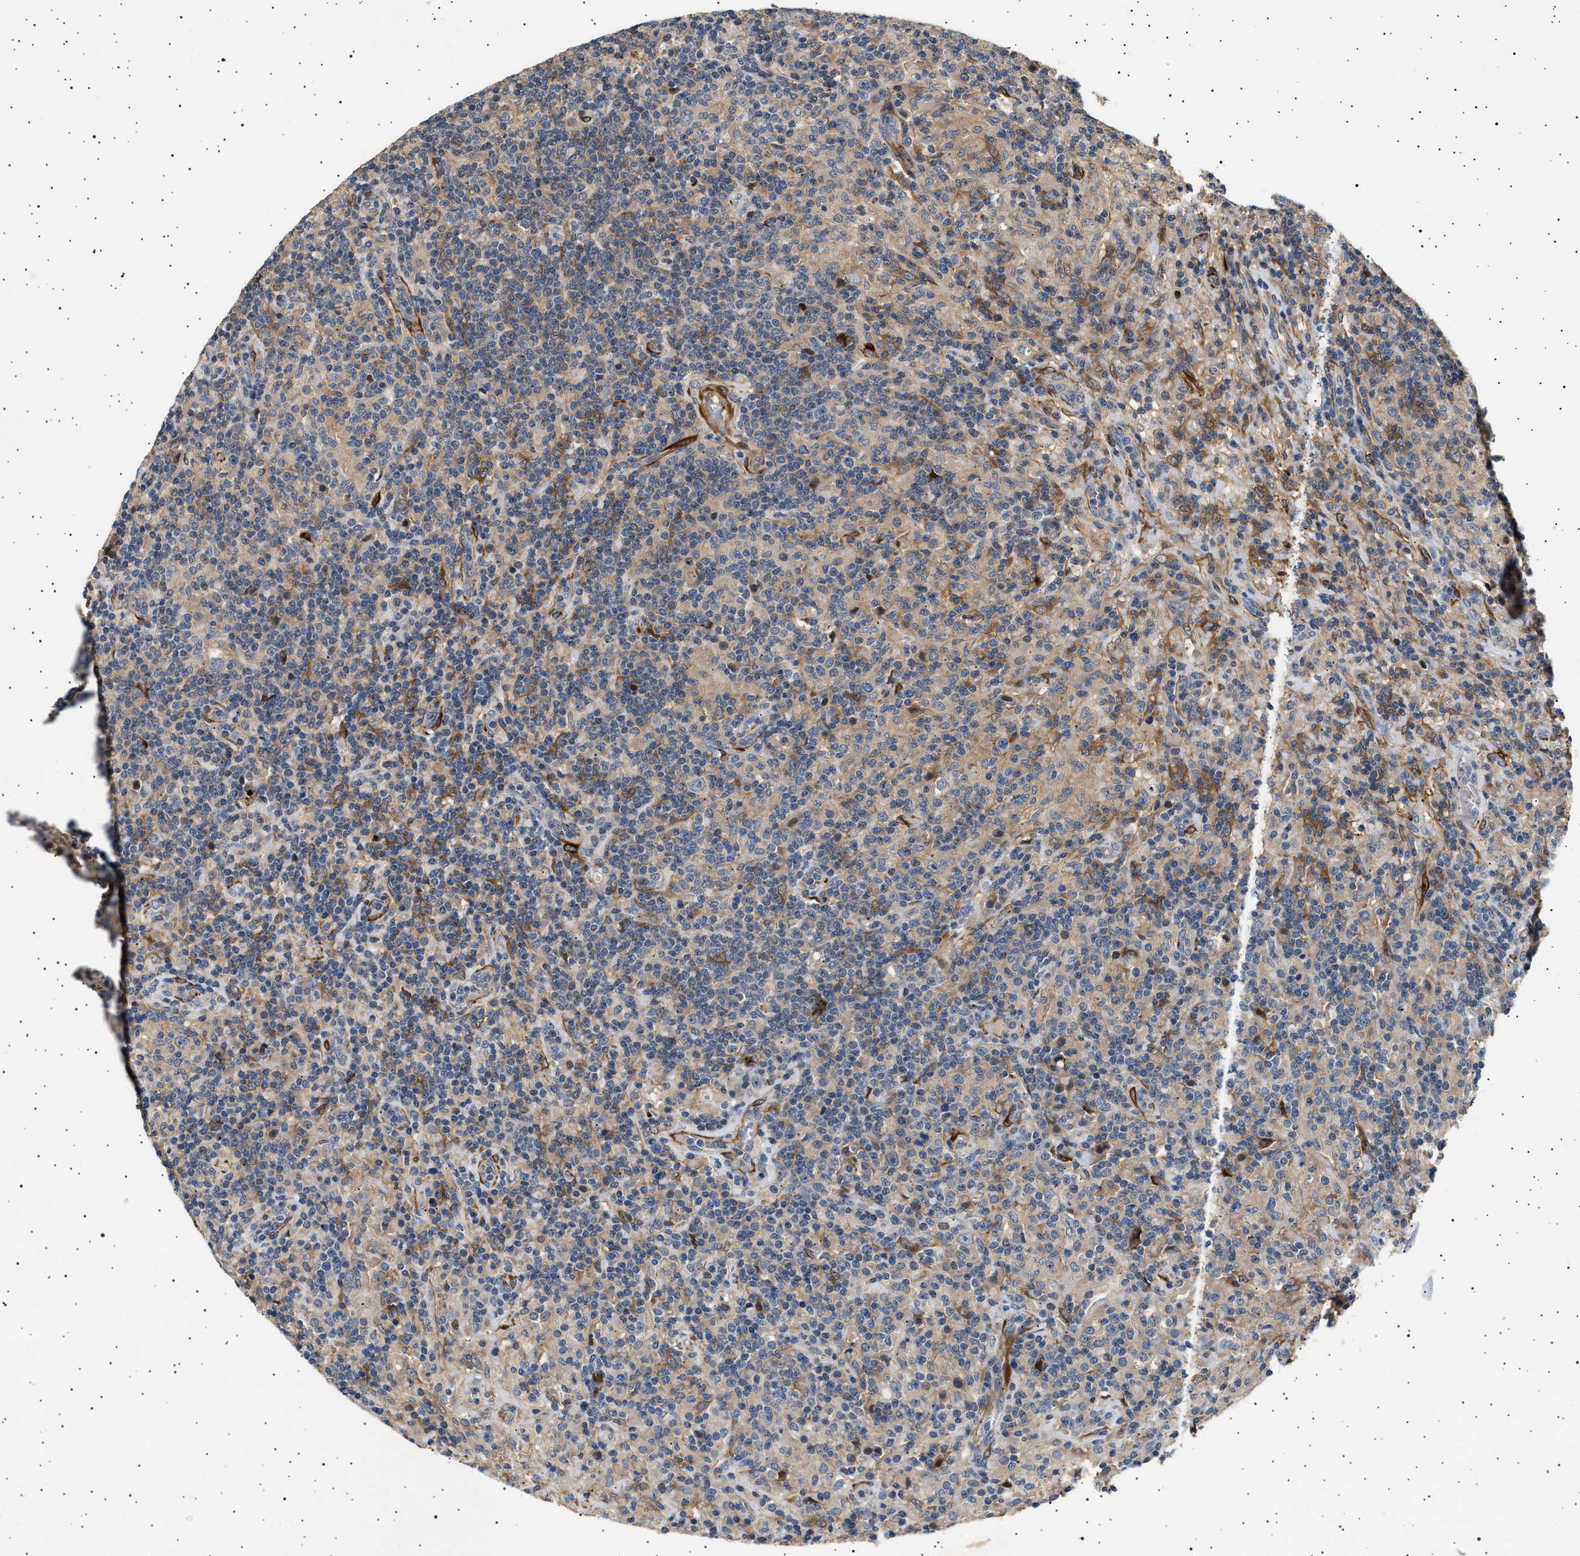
{"staining": {"intensity": "negative", "quantity": "none", "location": "none"}, "tissue": "lymphoma", "cell_type": "Tumor cells", "image_type": "cancer", "snomed": [{"axis": "morphology", "description": "Hodgkin's disease, NOS"}, {"axis": "topography", "description": "Lymph node"}], "caption": "Tumor cells are negative for protein expression in human lymphoma. (DAB (3,3'-diaminobenzidine) immunohistochemistry (IHC) with hematoxylin counter stain).", "gene": "GUCY1B1", "patient": {"sex": "male", "age": 70}}